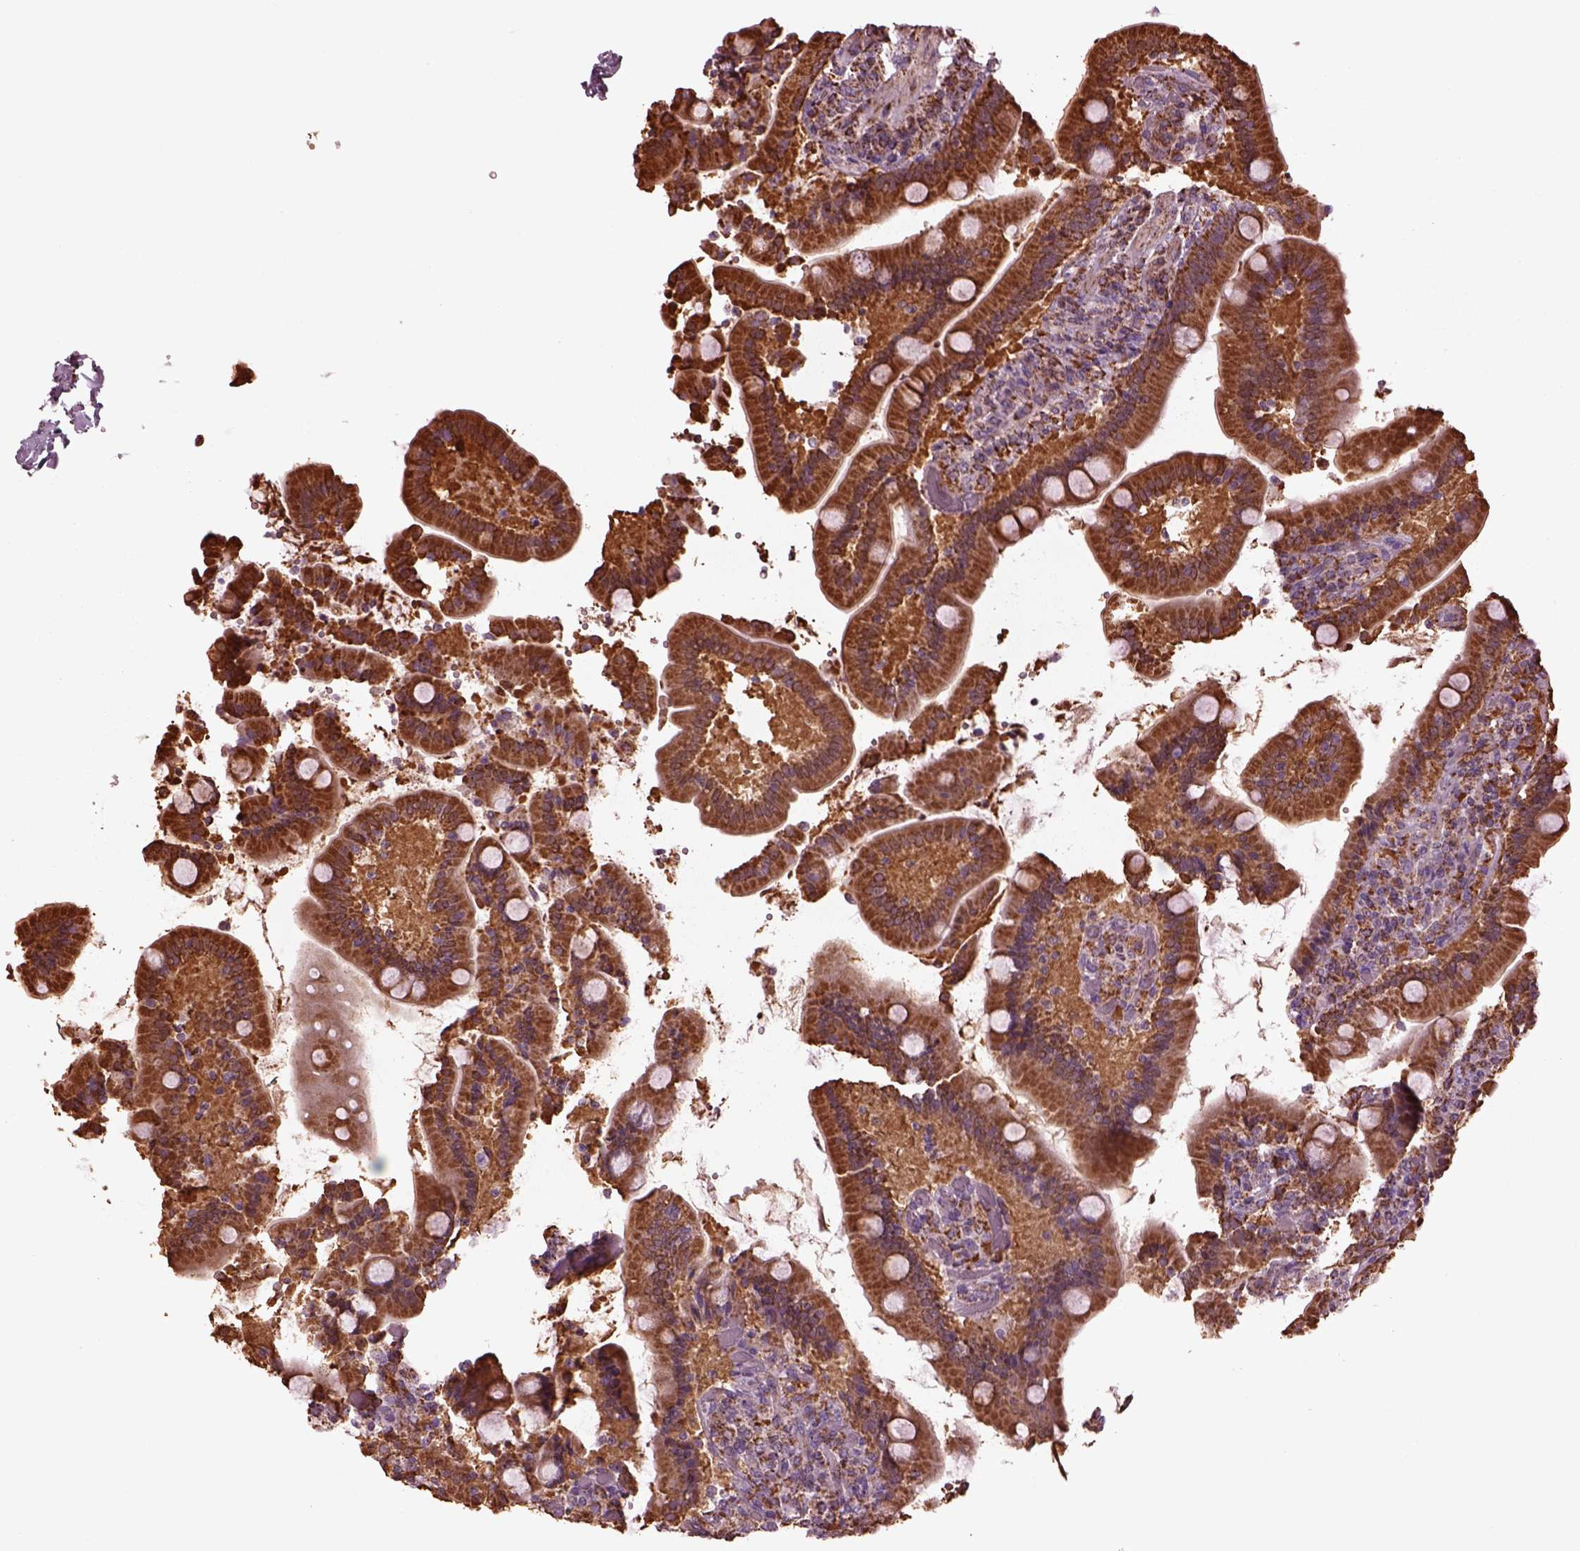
{"staining": {"intensity": "strong", "quantity": "25%-75%", "location": "cytoplasmic/membranous"}, "tissue": "duodenum", "cell_type": "Glandular cells", "image_type": "normal", "snomed": [{"axis": "morphology", "description": "Normal tissue, NOS"}, {"axis": "topography", "description": "Duodenum"}], "caption": "The histopathology image exhibits staining of benign duodenum, revealing strong cytoplasmic/membranous protein positivity (brown color) within glandular cells.", "gene": "TMEM254", "patient": {"sex": "female", "age": 62}}